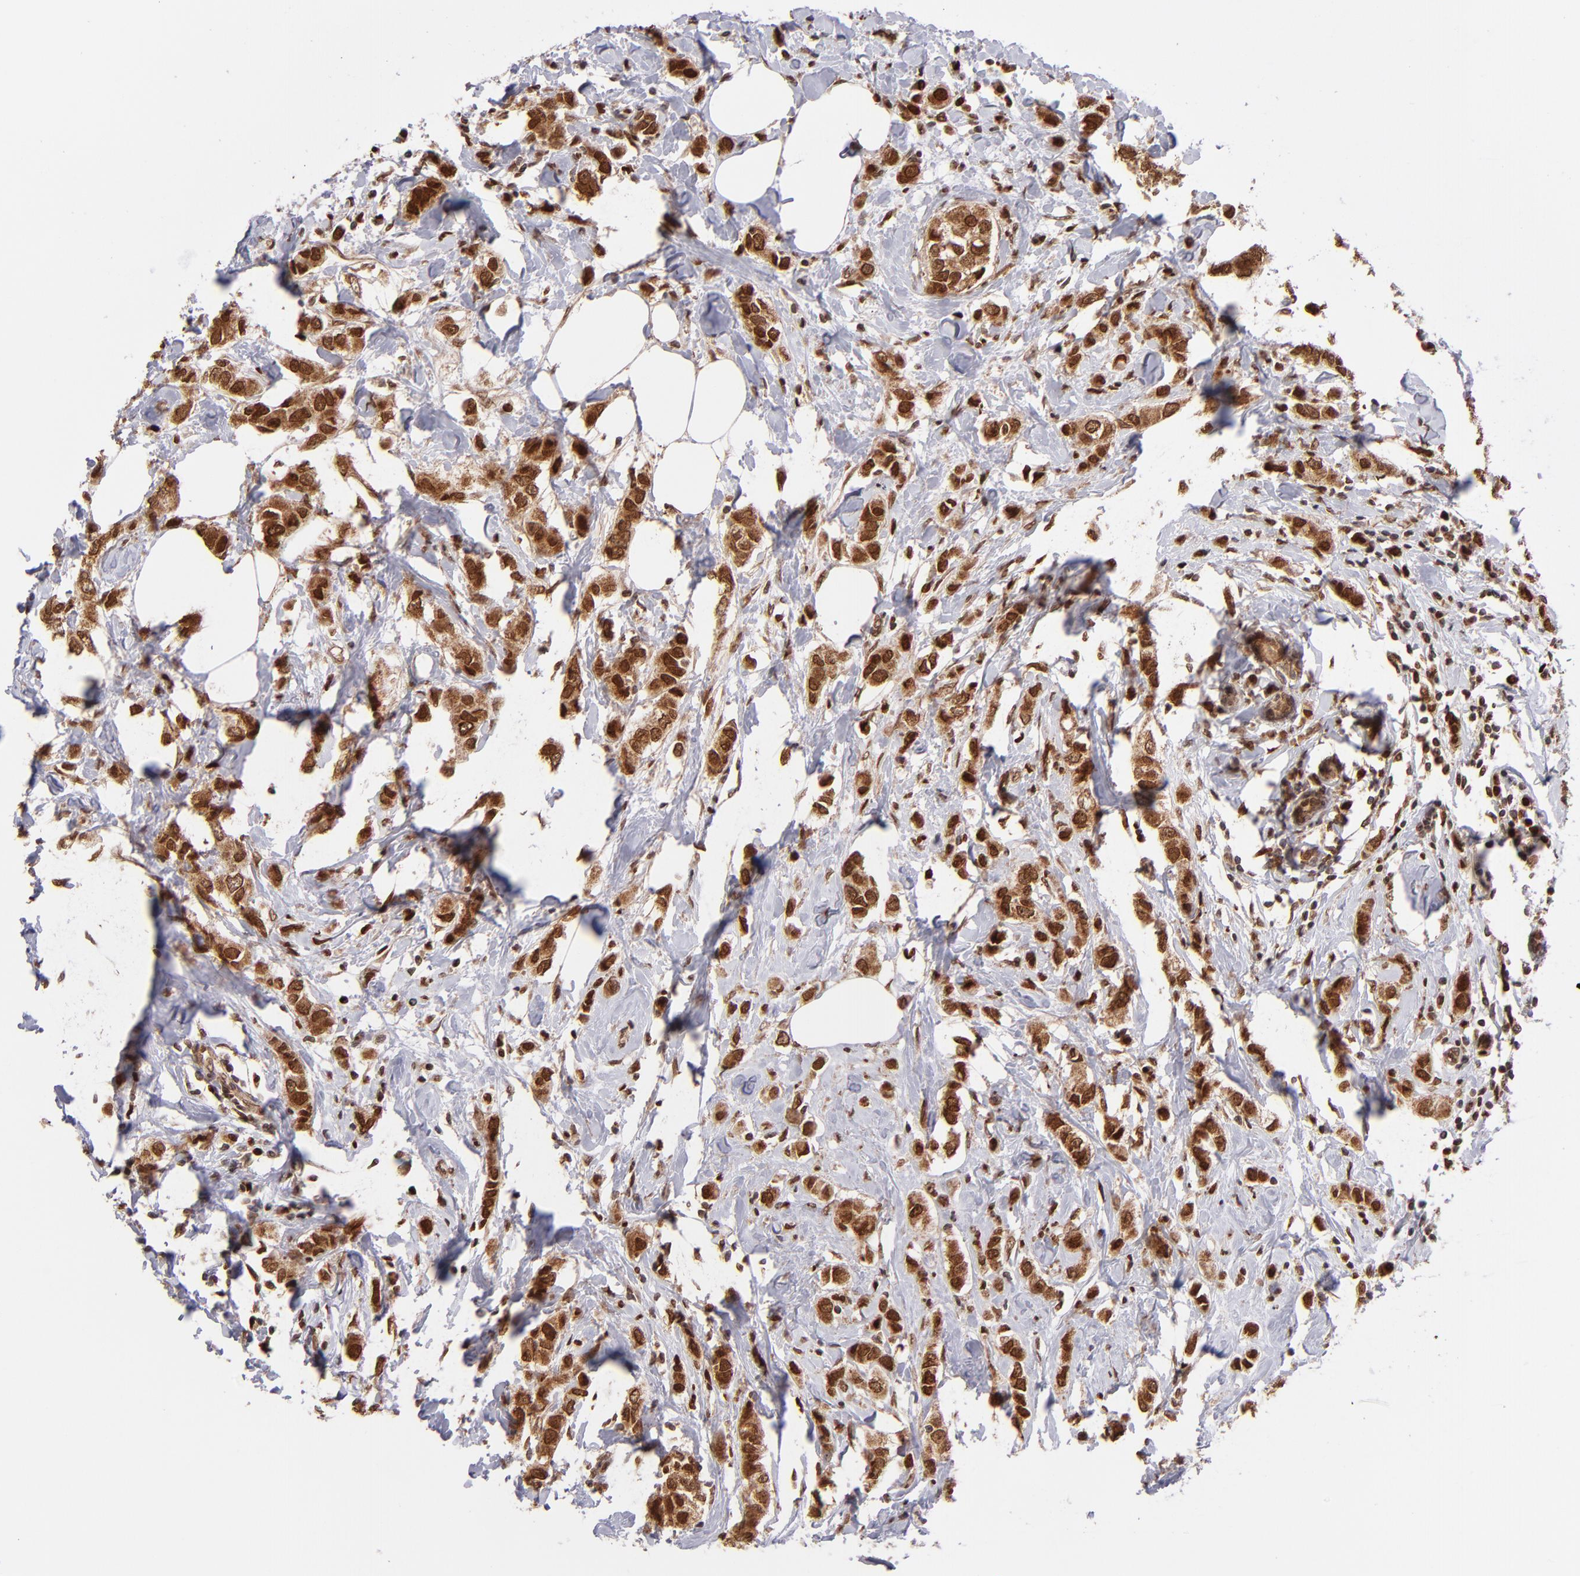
{"staining": {"intensity": "strong", "quantity": ">75%", "location": "cytoplasmic/membranous,nuclear"}, "tissue": "breast cancer", "cell_type": "Tumor cells", "image_type": "cancer", "snomed": [{"axis": "morphology", "description": "Normal tissue, NOS"}, {"axis": "morphology", "description": "Duct carcinoma"}, {"axis": "topography", "description": "Breast"}], "caption": "Immunohistochemistry of human breast intraductal carcinoma exhibits high levels of strong cytoplasmic/membranous and nuclear expression in approximately >75% of tumor cells.", "gene": "TOP1MT", "patient": {"sex": "female", "age": 50}}